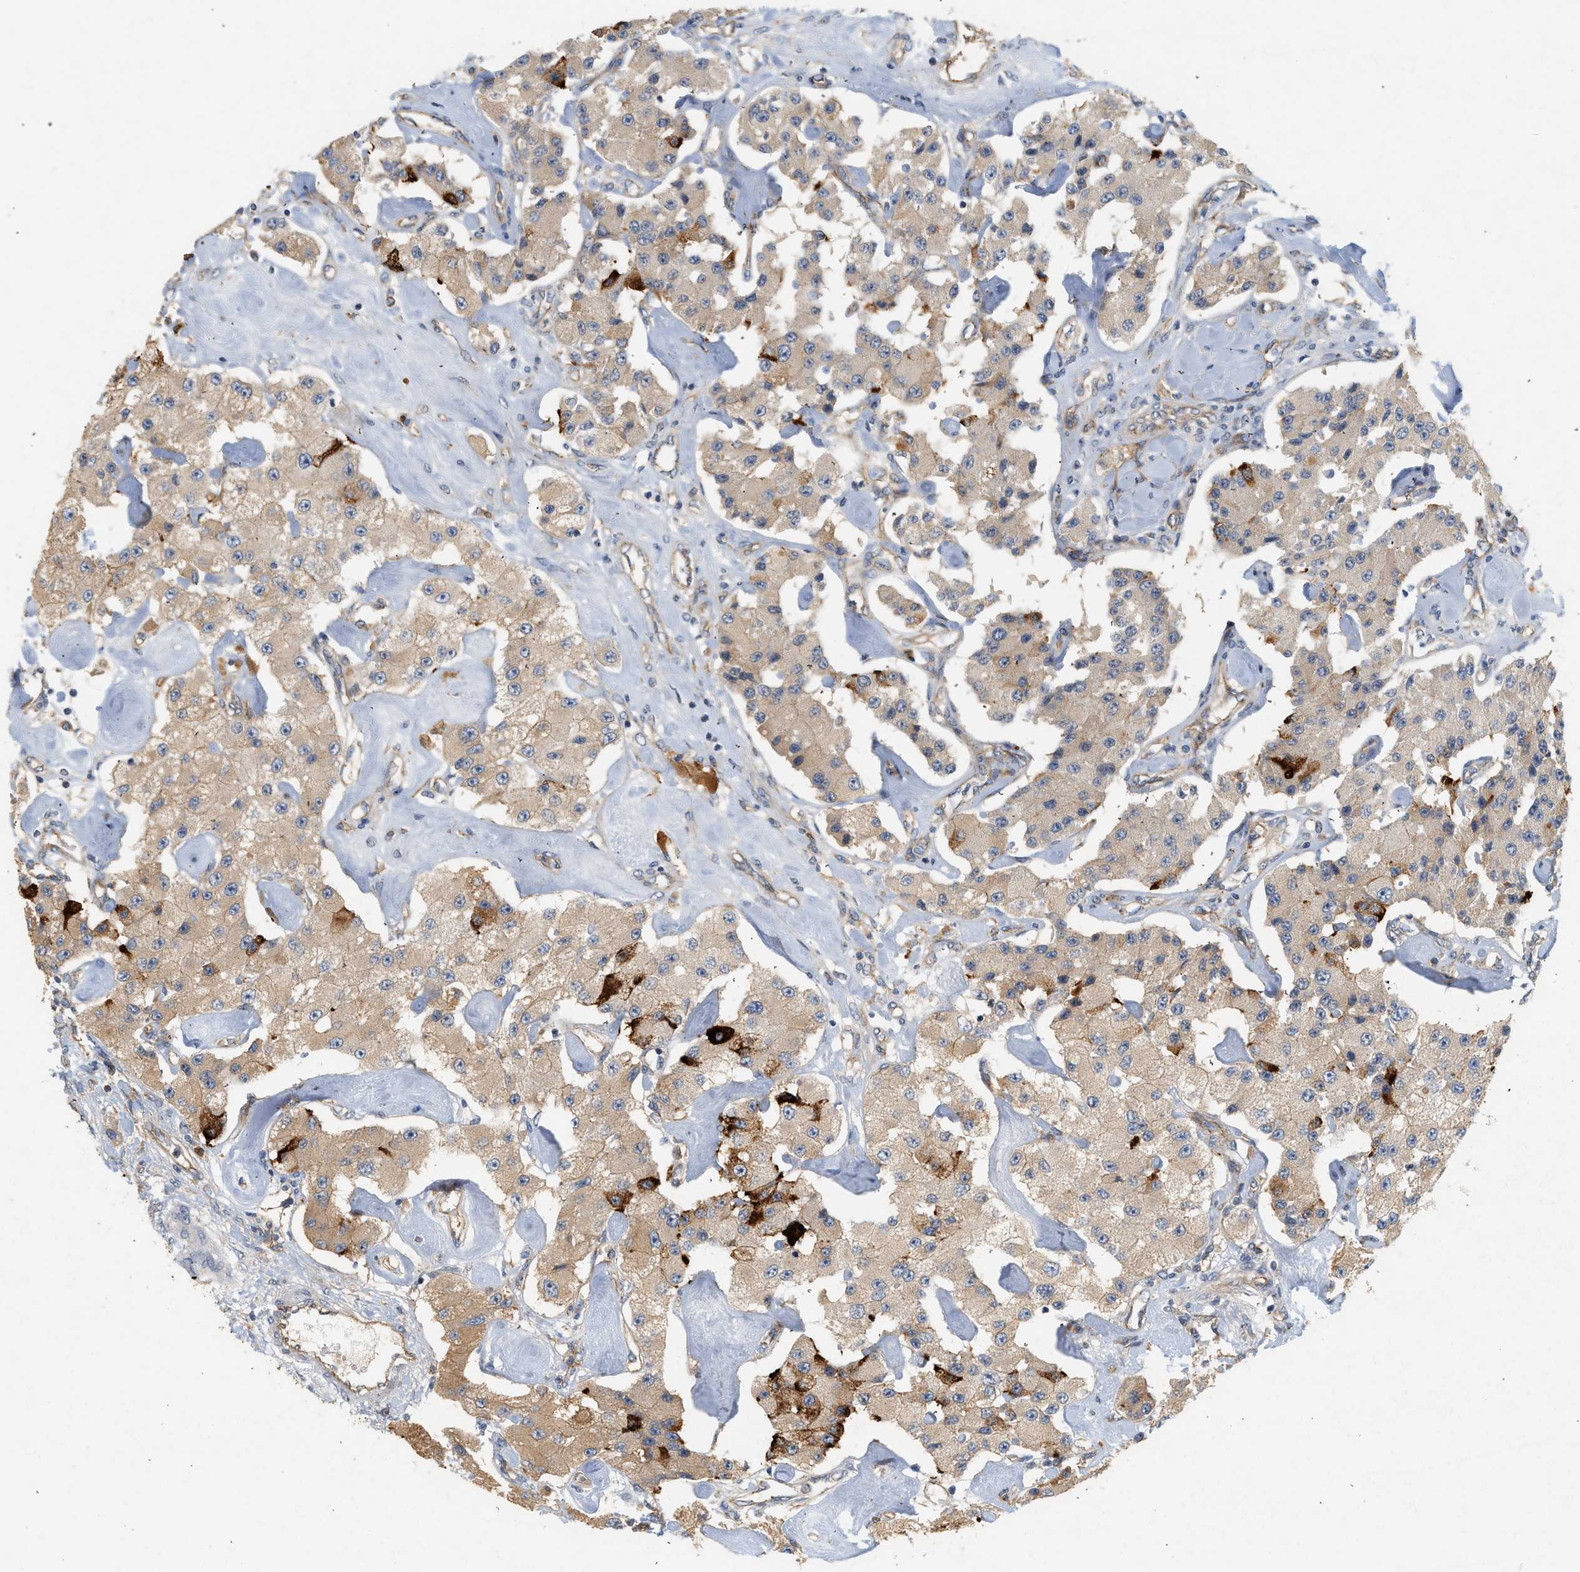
{"staining": {"intensity": "moderate", "quantity": ">75%", "location": "cytoplasmic/membranous"}, "tissue": "carcinoid", "cell_type": "Tumor cells", "image_type": "cancer", "snomed": [{"axis": "morphology", "description": "Carcinoid, malignant, NOS"}, {"axis": "topography", "description": "Pancreas"}], "caption": "Immunohistochemistry (IHC) histopathology image of human carcinoid stained for a protein (brown), which shows medium levels of moderate cytoplasmic/membranous expression in about >75% of tumor cells.", "gene": "CTXN1", "patient": {"sex": "male", "age": 41}}